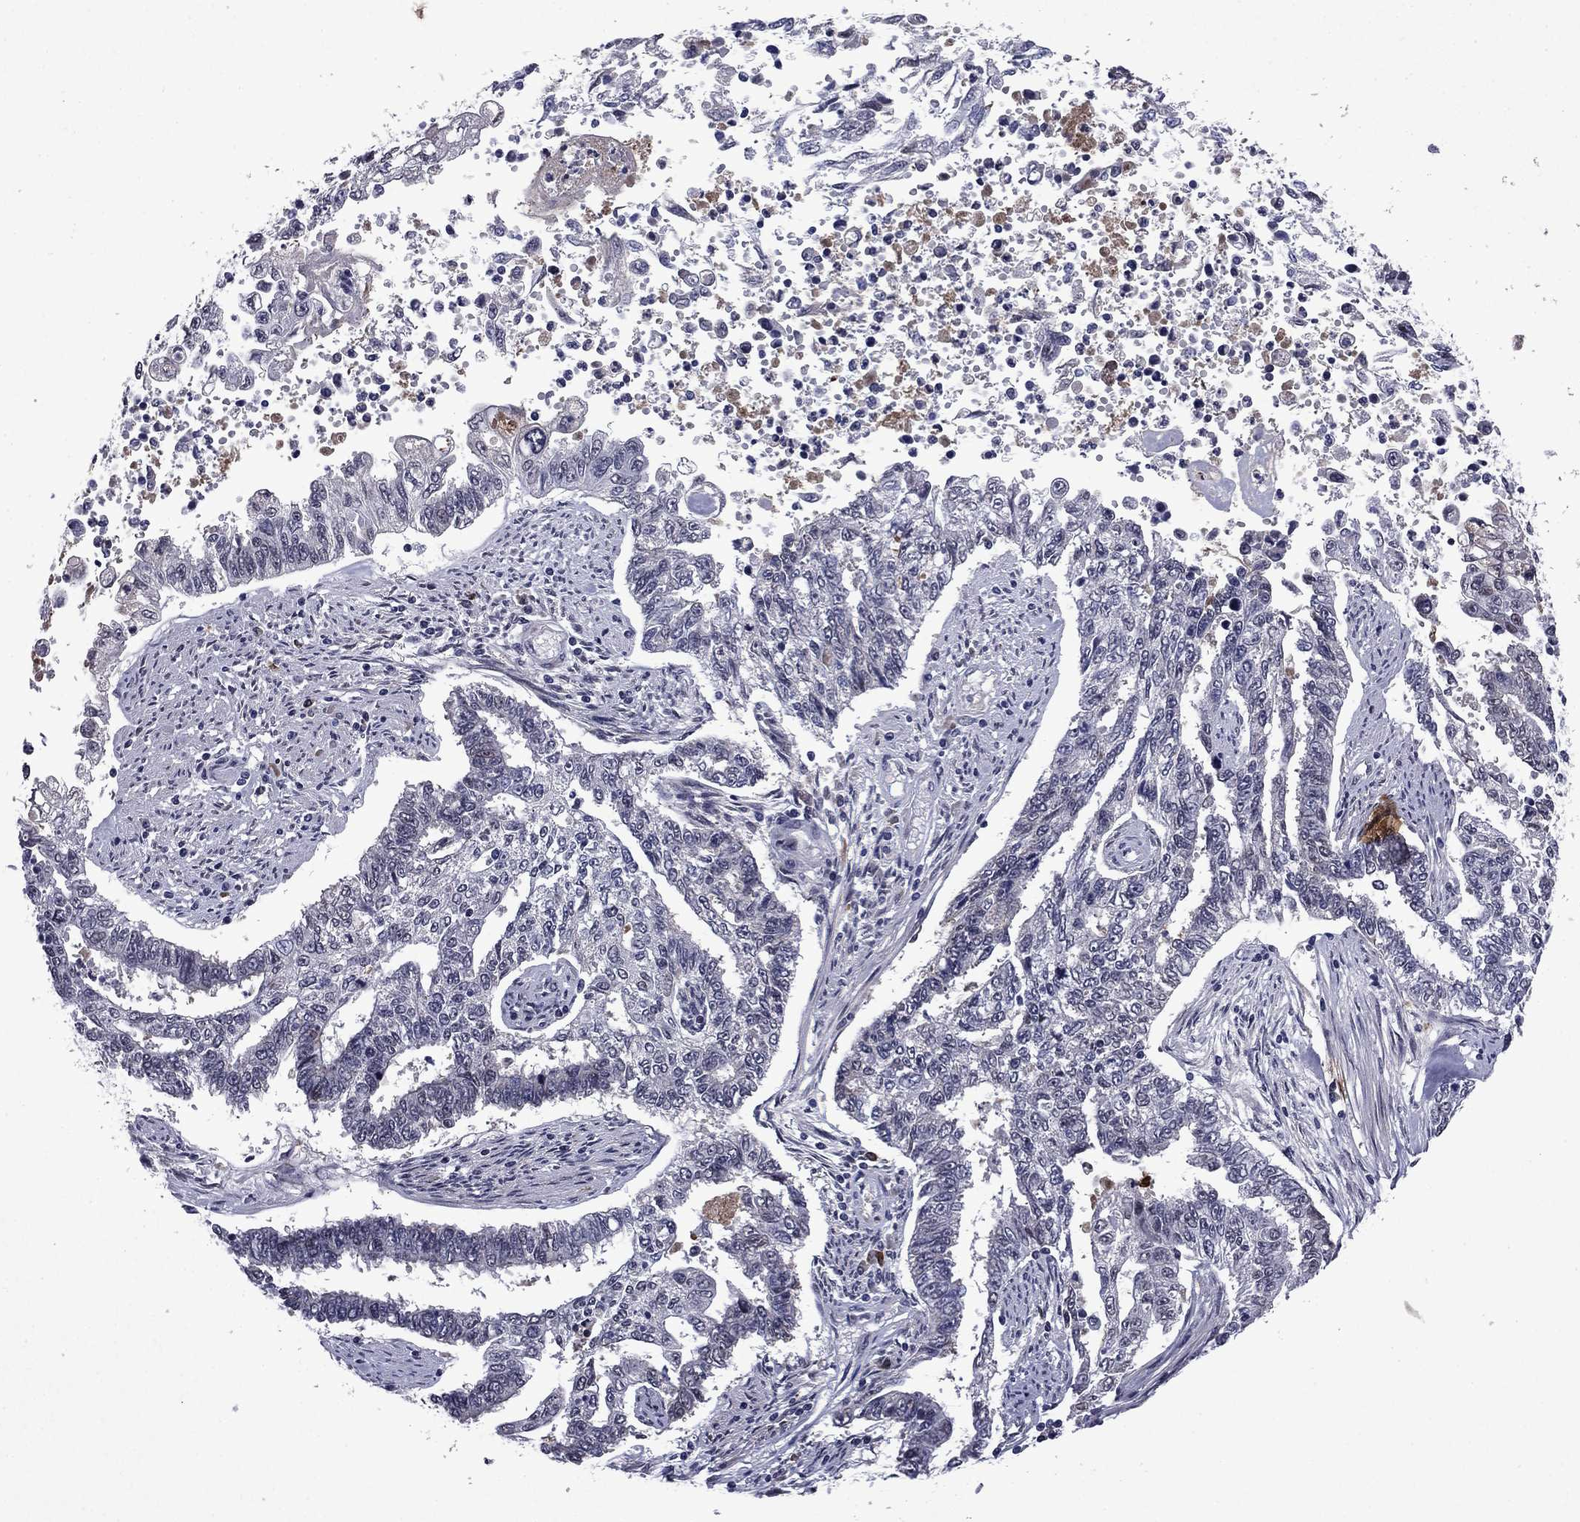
{"staining": {"intensity": "negative", "quantity": "none", "location": "none"}, "tissue": "endometrial cancer", "cell_type": "Tumor cells", "image_type": "cancer", "snomed": [{"axis": "morphology", "description": "Adenocarcinoma, NOS"}, {"axis": "topography", "description": "Uterus"}], "caption": "A photomicrograph of endometrial cancer (adenocarcinoma) stained for a protein demonstrates no brown staining in tumor cells. (Brightfield microscopy of DAB (3,3'-diaminobenzidine) IHC at high magnification).", "gene": "ECM1", "patient": {"sex": "female", "age": 59}}